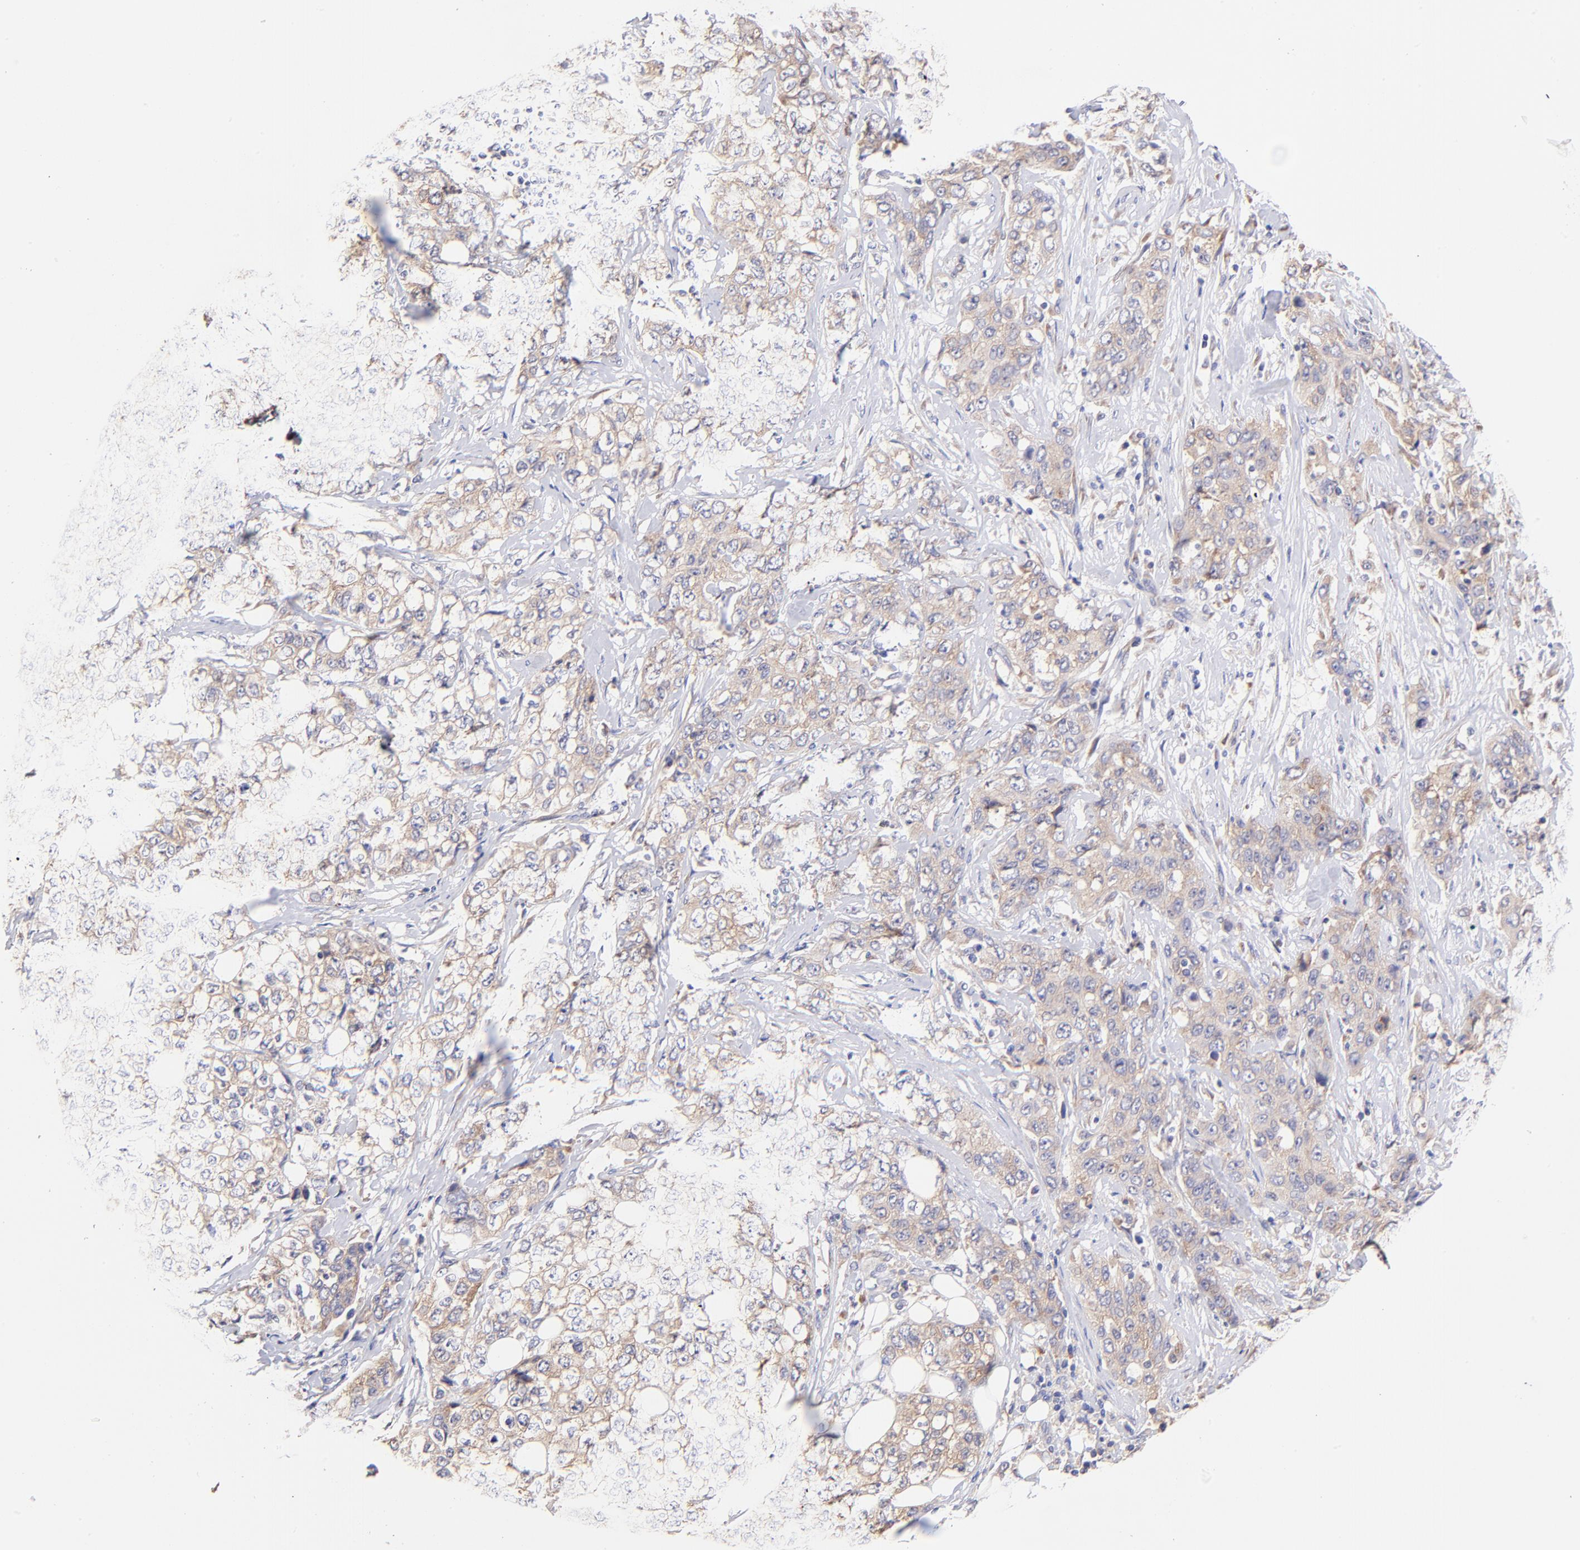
{"staining": {"intensity": "weak", "quantity": "25%-75%", "location": "cytoplasmic/membranous"}, "tissue": "stomach cancer", "cell_type": "Tumor cells", "image_type": "cancer", "snomed": [{"axis": "morphology", "description": "Adenocarcinoma, NOS"}, {"axis": "topography", "description": "Stomach"}], "caption": "High-power microscopy captured an IHC photomicrograph of stomach adenocarcinoma, revealing weak cytoplasmic/membranous expression in approximately 25%-75% of tumor cells.", "gene": "RPL11", "patient": {"sex": "male", "age": 48}}